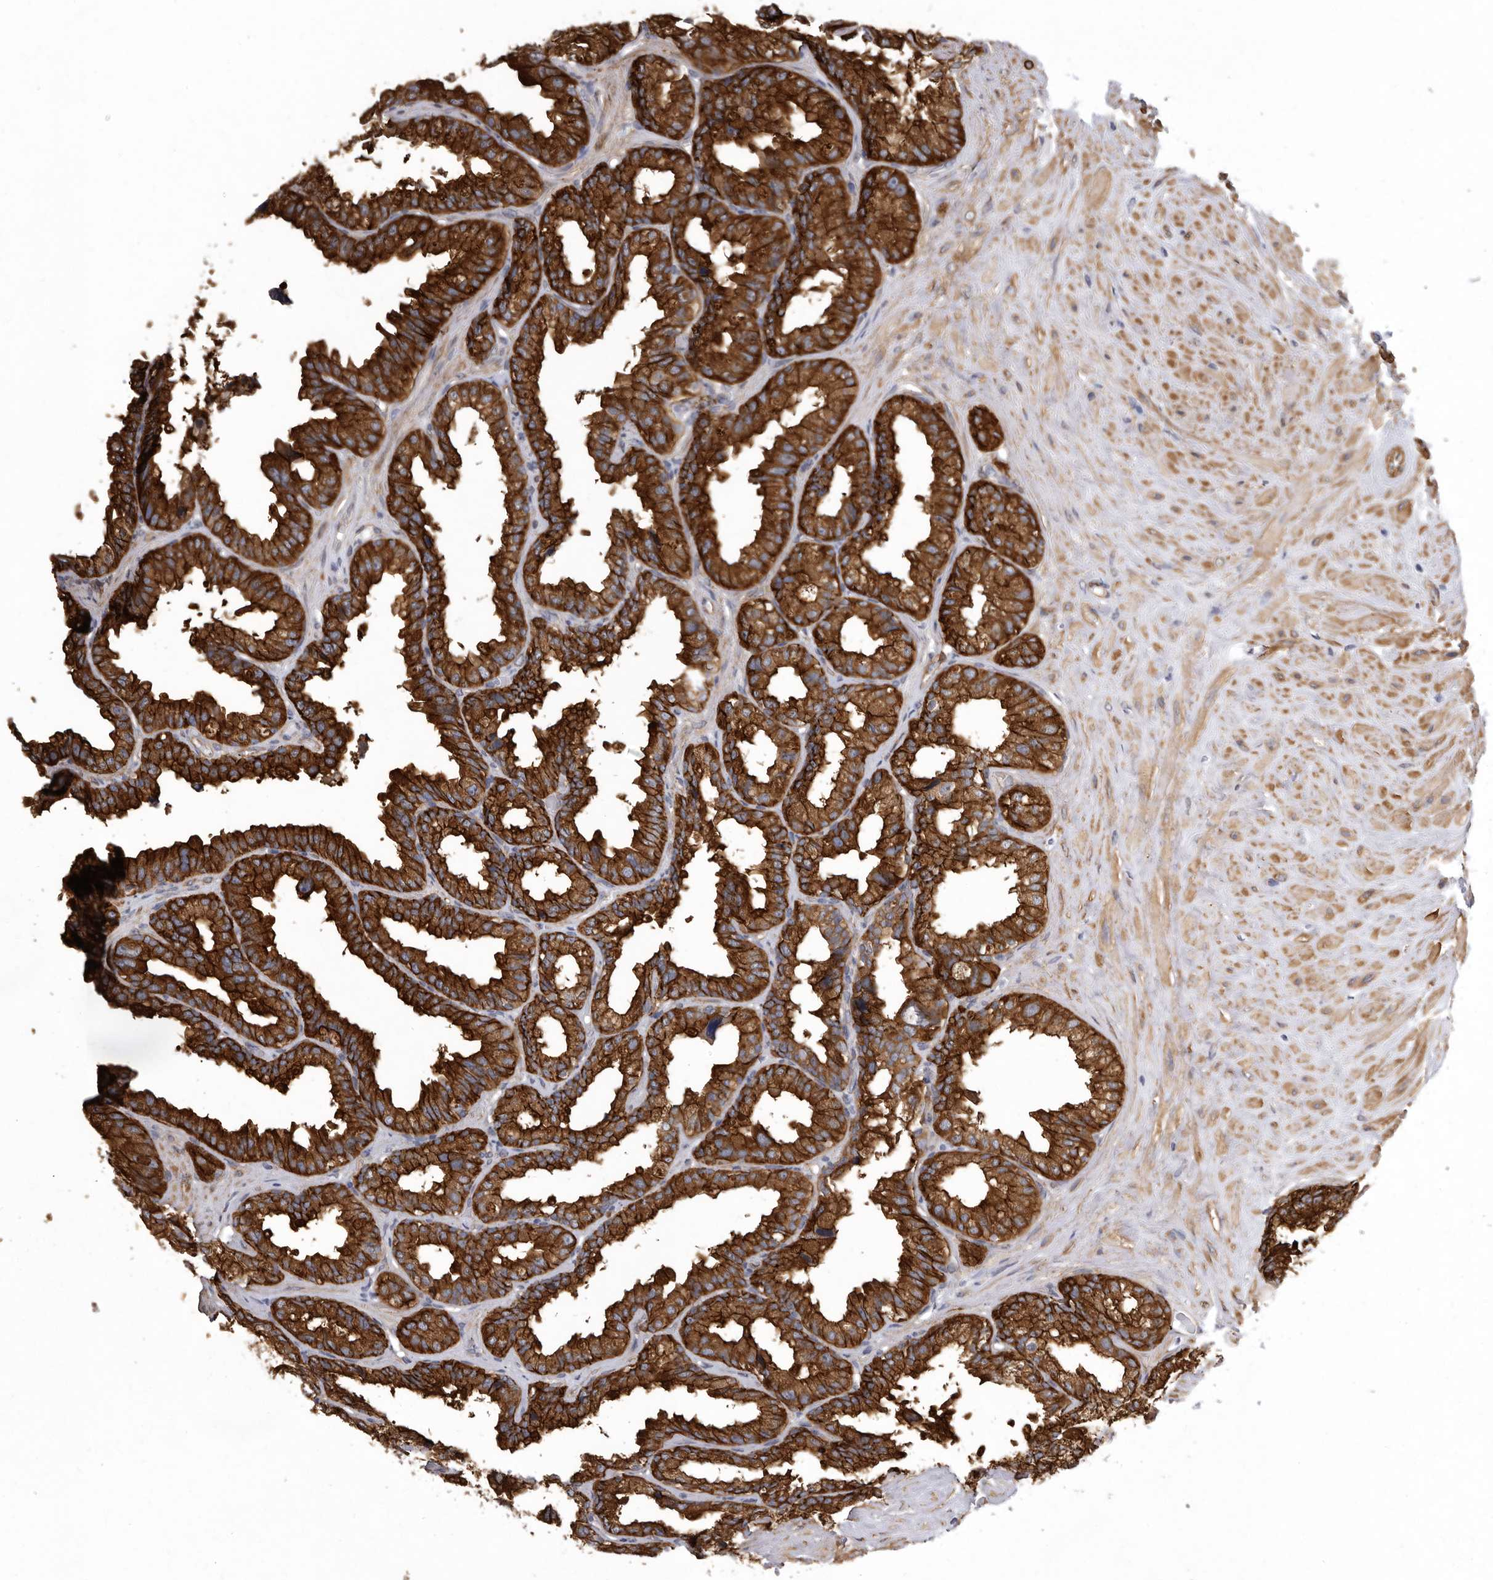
{"staining": {"intensity": "strong", "quantity": ">75%", "location": "cytoplasmic/membranous"}, "tissue": "seminal vesicle", "cell_type": "Glandular cells", "image_type": "normal", "snomed": [{"axis": "morphology", "description": "Normal tissue, NOS"}, {"axis": "topography", "description": "Seminal veicle"}], "caption": "Glandular cells demonstrate strong cytoplasmic/membranous staining in approximately >75% of cells in benign seminal vesicle.", "gene": "ENAH", "patient": {"sex": "male", "age": 80}}